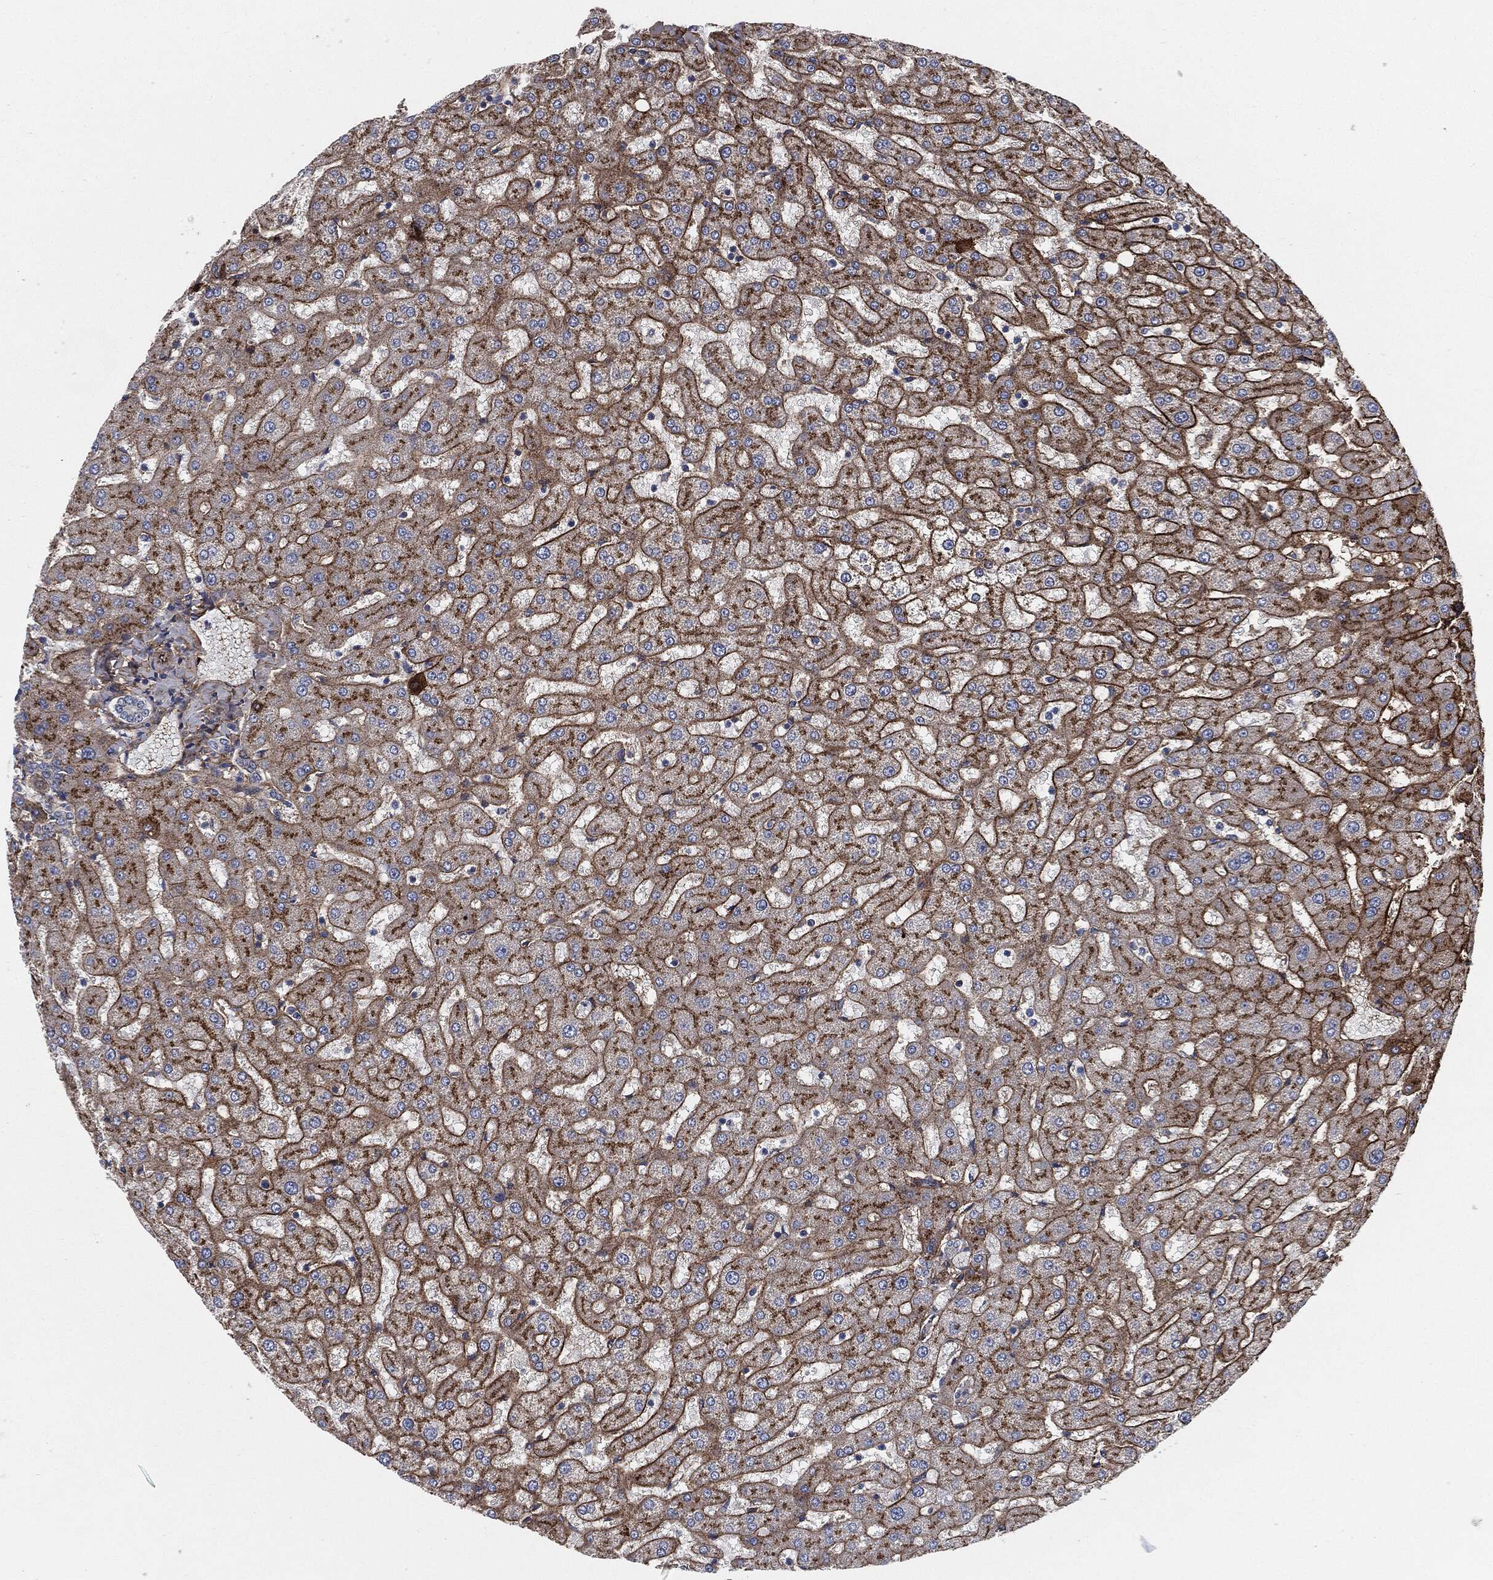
{"staining": {"intensity": "negative", "quantity": "none", "location": "none"}, "tissue": "liver", "cell_type": "Cholangiocytes", "image_type": "normal", "snomed": [{"axis": "morphology", "description": "Normal tissue, NOS"}, {"axis": "topography", "description": "Liver"}], "caption": "DAB (3,3'-diaminobenzidine) immunohistochemical staining of unremarkable human liver displays no significant staining in cholangiocytes.", "gene": "APOB", "patient": {"sex": "female", "age": 50}}